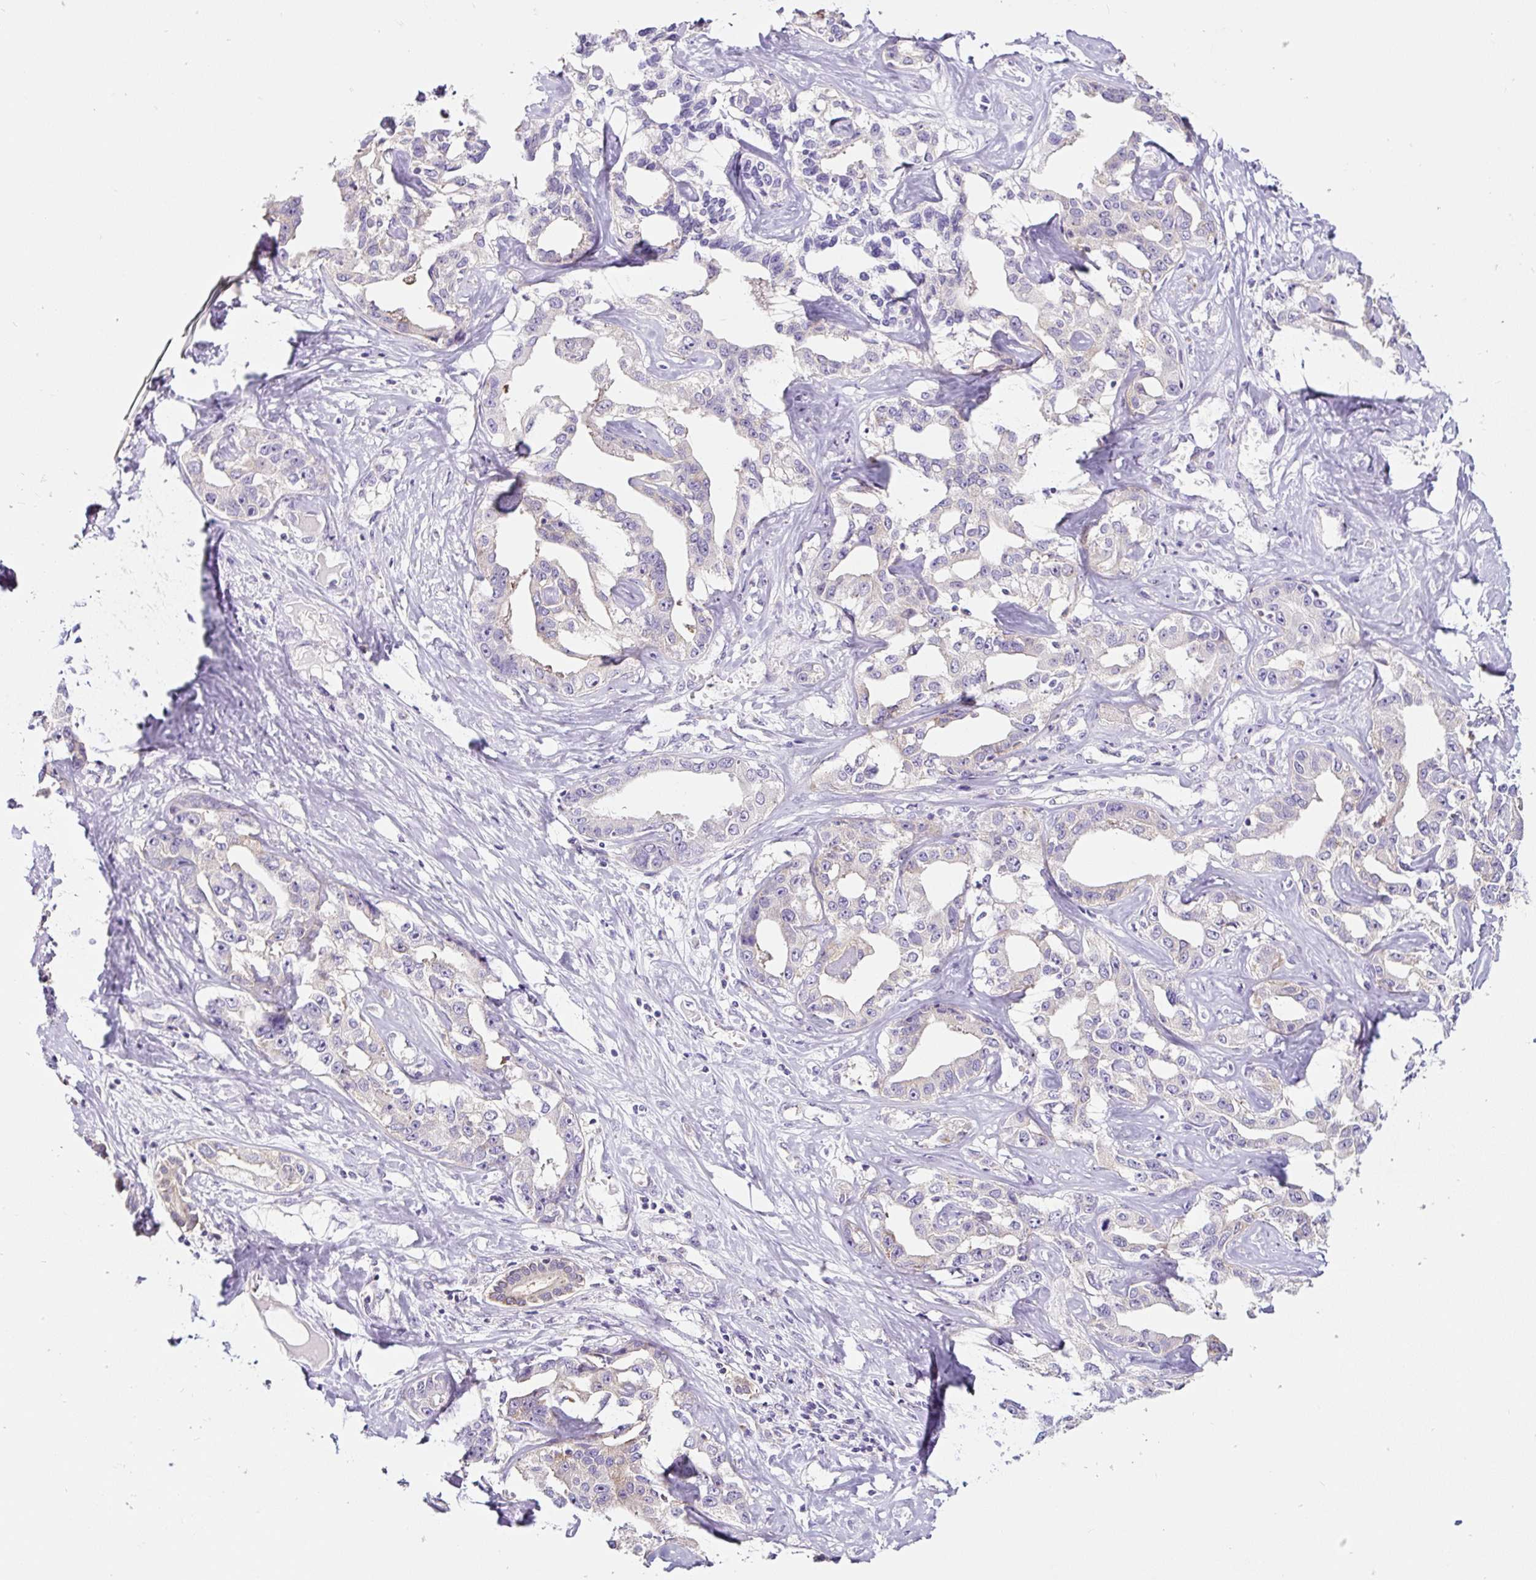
{"staining": {"intensity": "negative", "quantity": "none", "location": "none"}, "tissue": "liver cancer", "cell_type": "Tumor cells", "image_type": "cancer", "snomed": [{"axis": "morphology", "description": "Cholangiocarcinoma"}, {"axis": "topography", "description": "Liver"}], "caption": "Immunohistochemistry of human cholangiocarcinoma (liver) exhibits no staining in tumor cells.", "gene": "HPS4", "patient": {"sex": "male", "age": 59}}